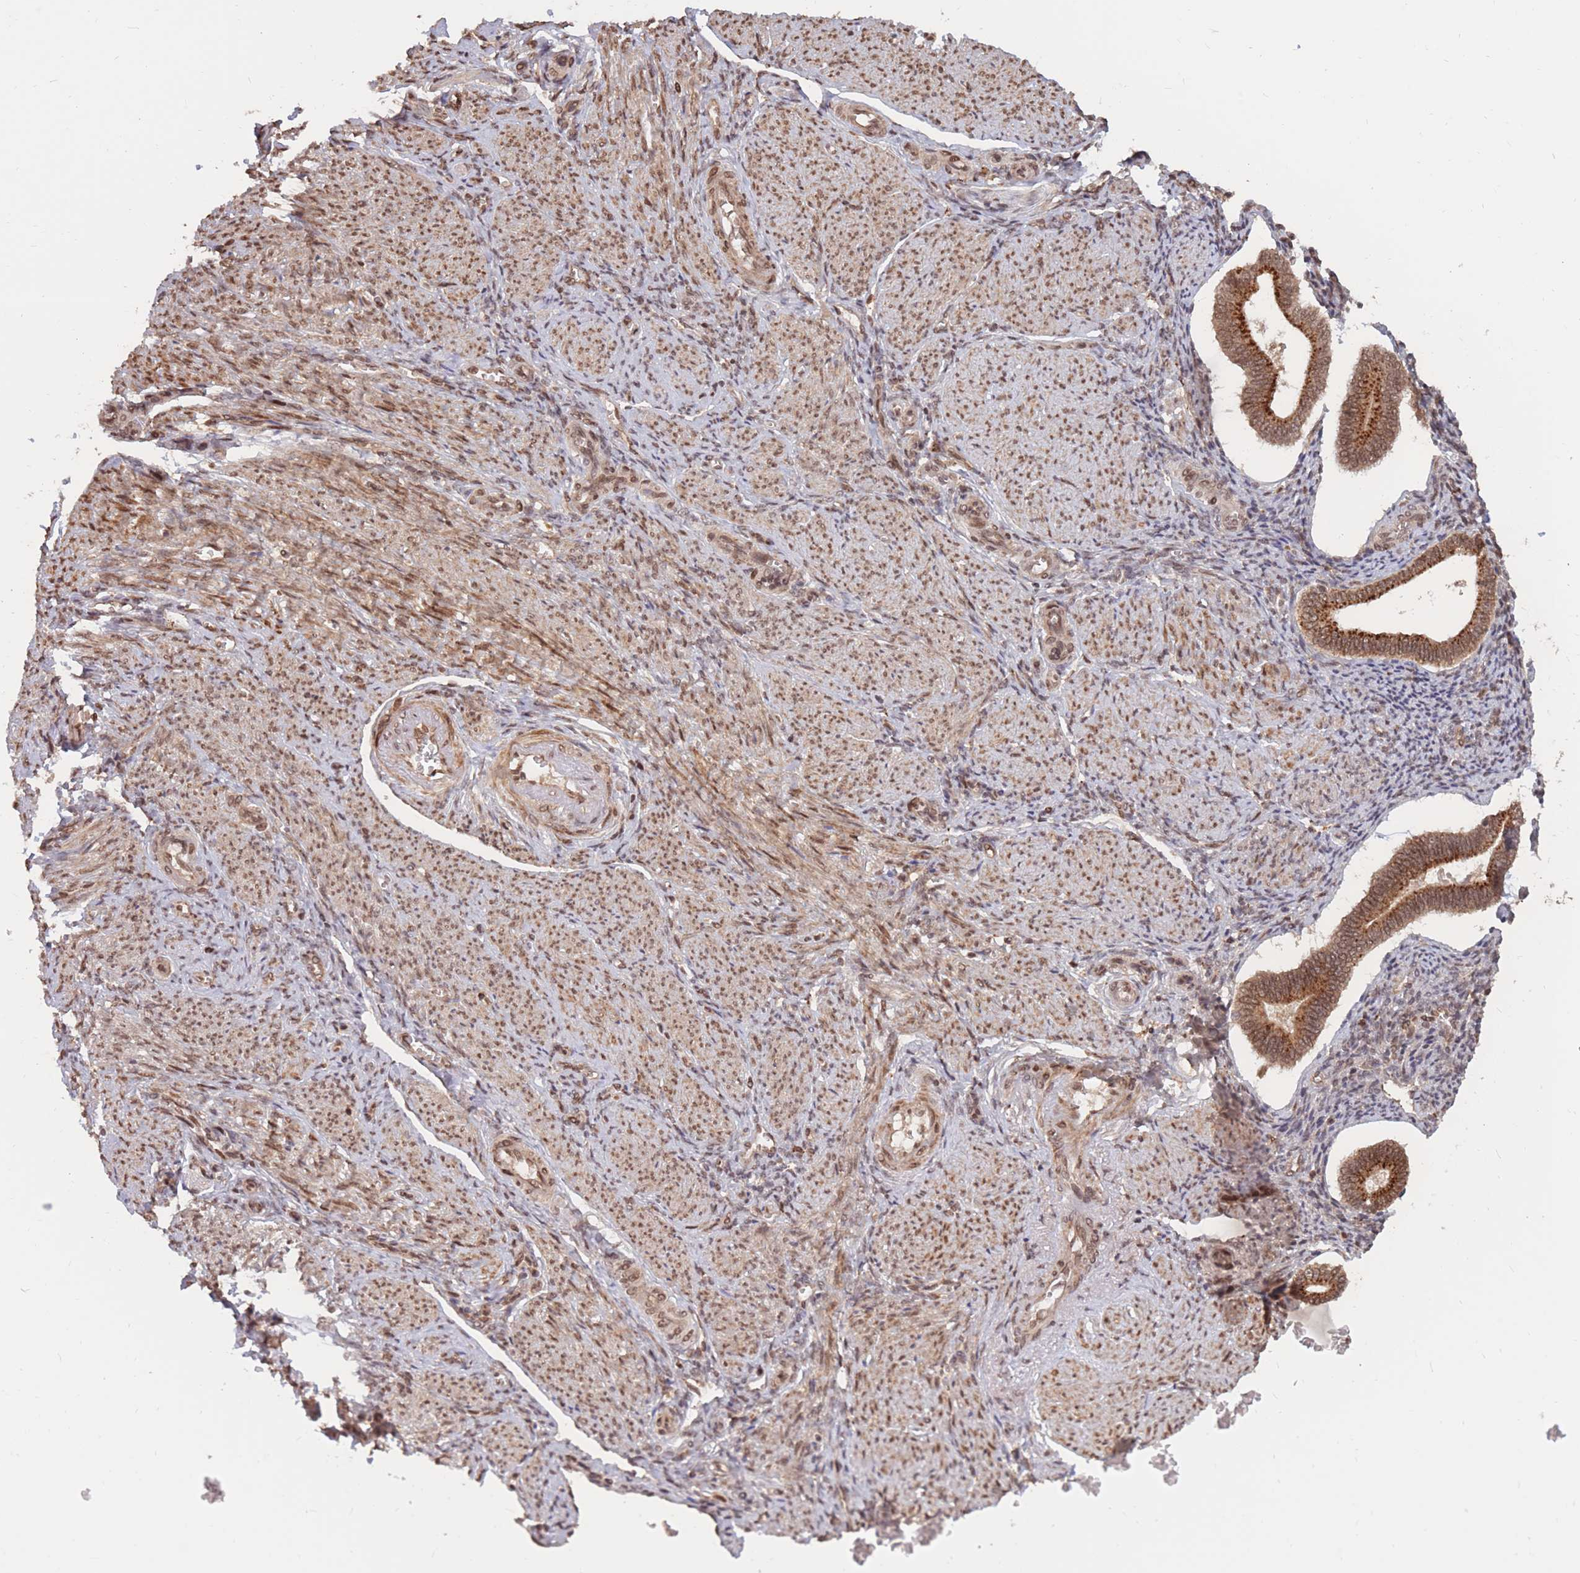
{"staining": {"intensity": "moderate", "quantity": ">75%", "location": "cytoplasmic/membranous,nuclear"}, "tissue": "endometrium", "cell_type": "Cells in endometrial stroma", "image_type": "normal", "snomed": [{"axis": "morphology", "description": "Normal tissue, NOS"}, {"axis": "topography", "description": "Endometrium"}], "caption": "IHC histopathology image of normal human endometrium stained for a protein (brown), which reveals medium levels of moderate cytoplasmic/membranous,nuclear positivity in about >75% of cells in endometrial stroma.", "gene": "SRA1", "patient": {"sex": "female", "age": 44}}